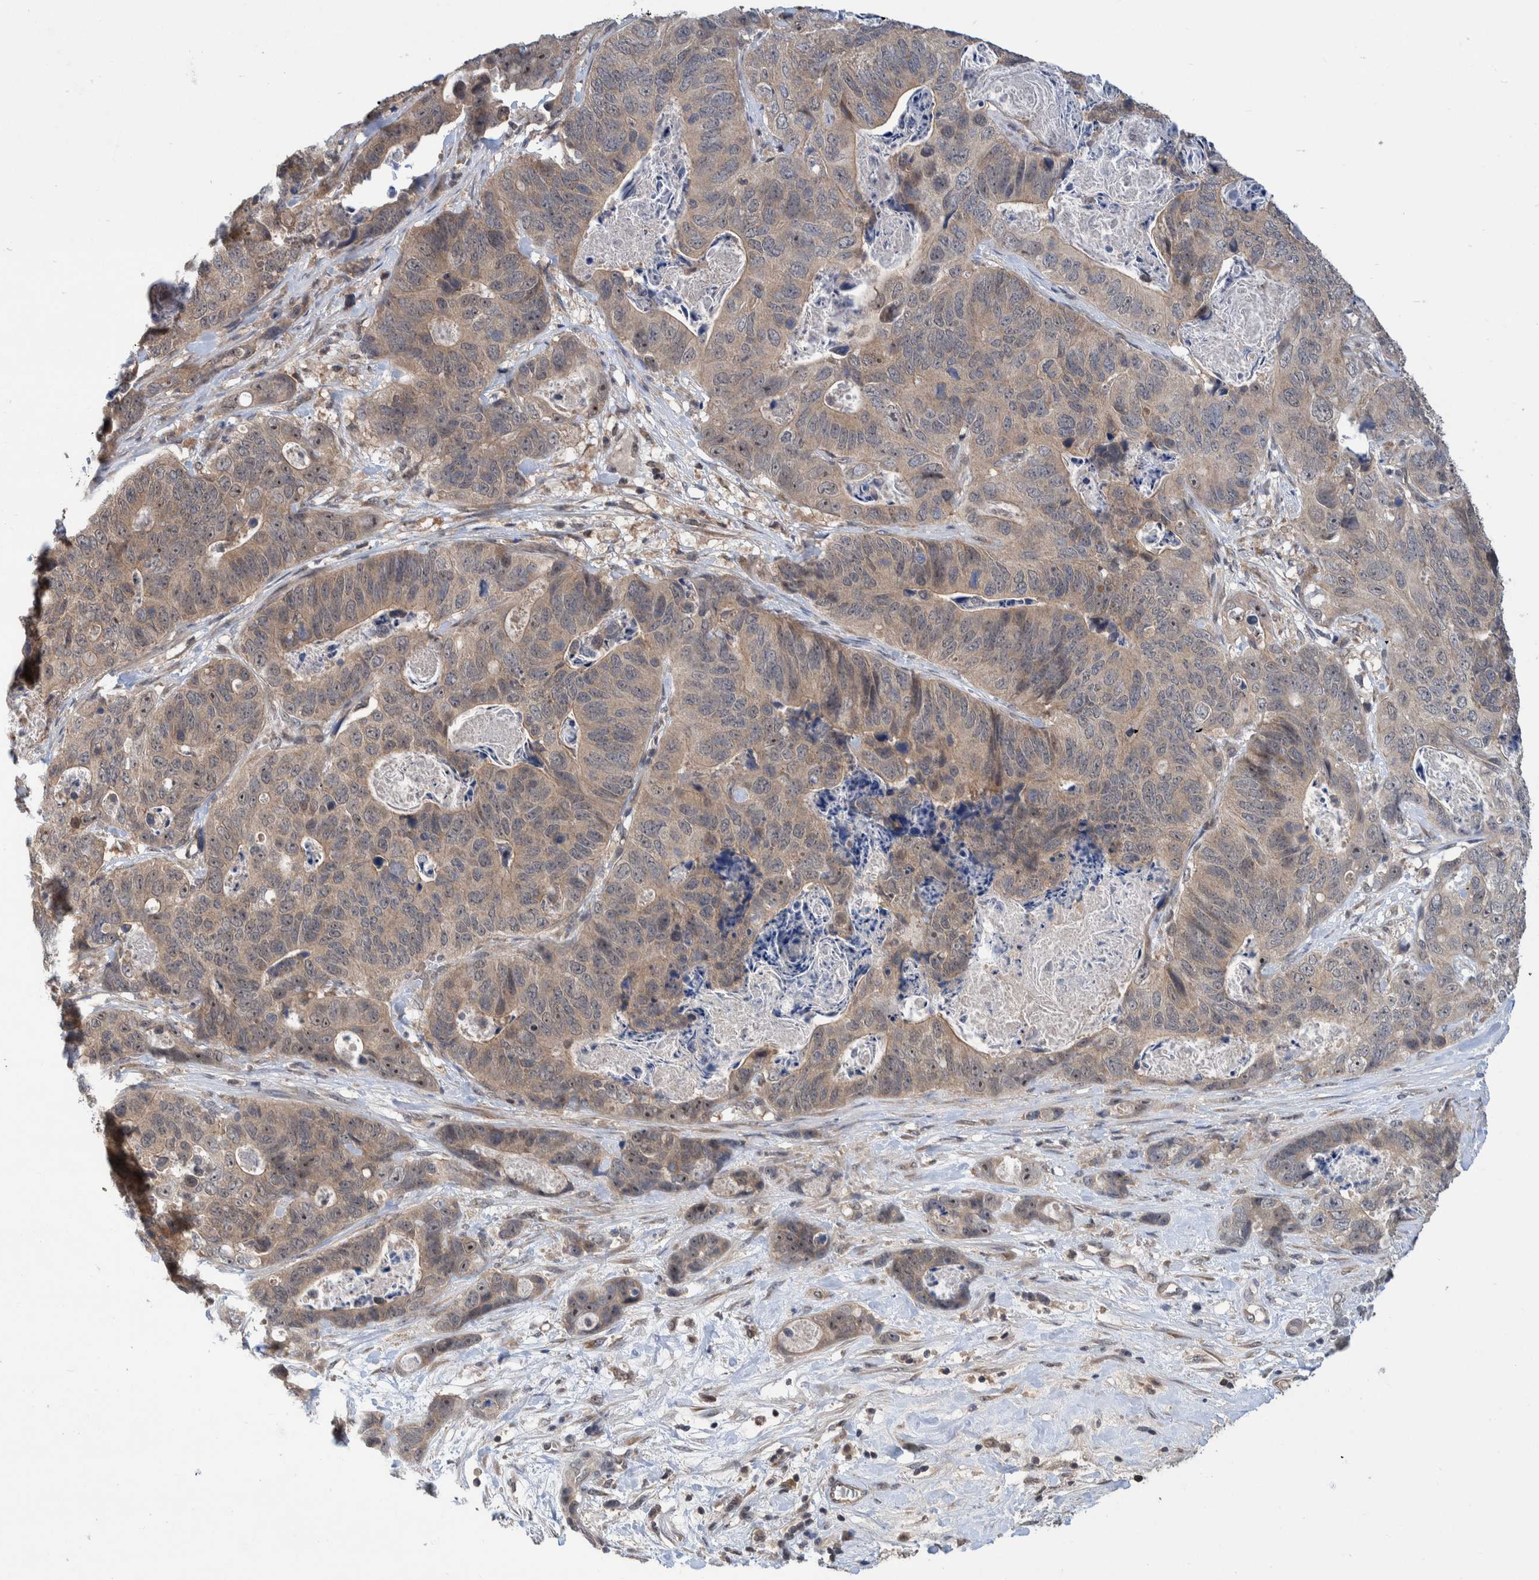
{"staining": {"intensity": "moderate", "quantity": ">75%", "location": "cytoplasmic/membranous,nuclear"}, "tissue": "stomach cancer", "cell_type": "Tumor cells", "image_type": "cancer", "snomed": [{"axis": "morphology", "description": "Normal tissue, NOS"}, {"axis": "morphology", "description": "Adenocarcinoma, NOS"}, {"axis": "topography", "description": "Stomach"}], "caption": "A photomicrograph of stomach cancer stained for a protein reveals moderate cytoplasmic/membranous and nuclear brown staining in tumor cells. Using DAB (brown) and hematoxylin (blue) stains, captured at high magnification using brightfield microscopy.", "gene": "PLPBP", "patient": {"sex": "female", "age": 89}}